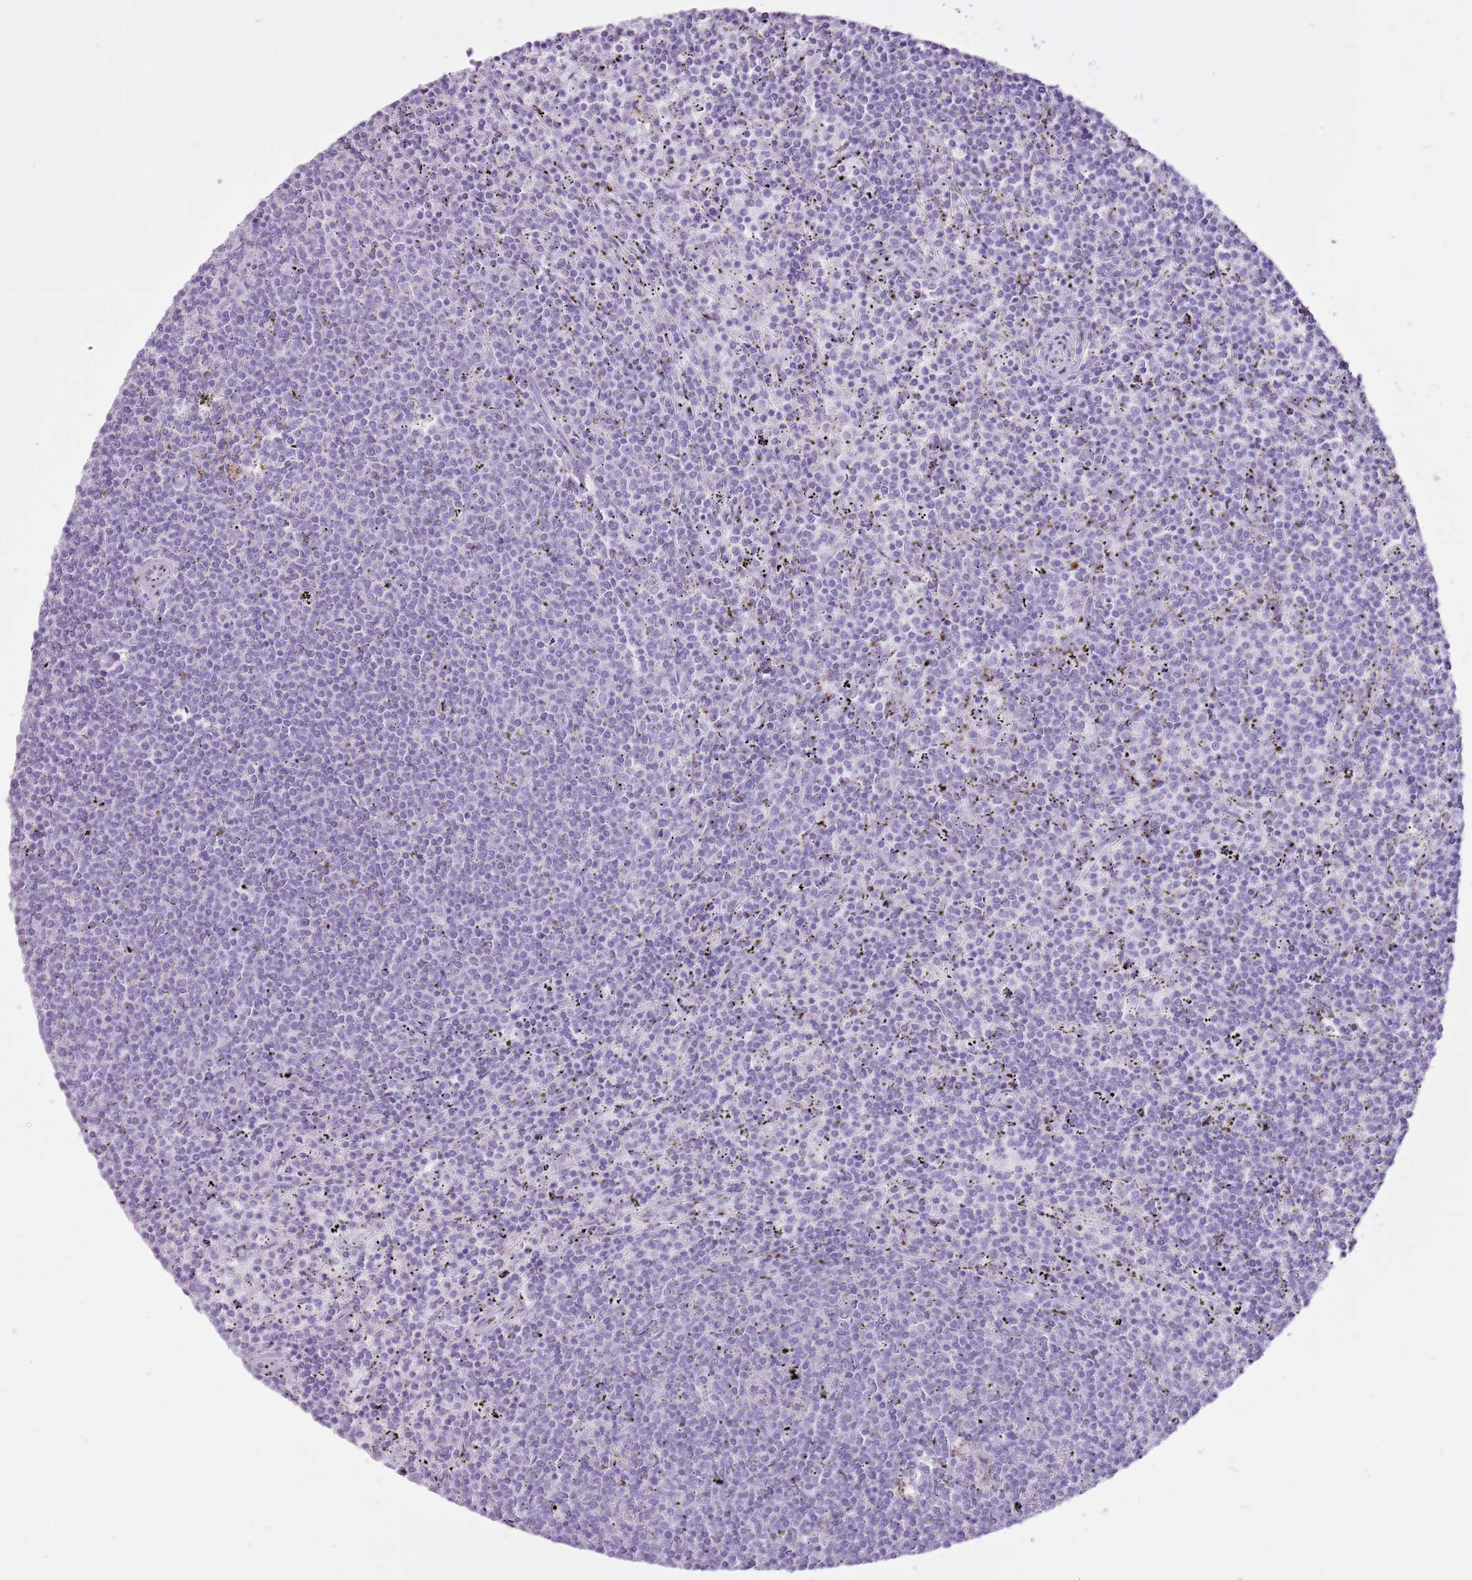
{"staining": {"intensity": "negative", "quantity": "none", "location": "none"}, "tissue": "lymphoma", "cell_type": "Tumor cells", "image_type": "cancer", "snomed": [{"axis": "morphology", "description": "Malignant lymphoma, non-Hodgkin's type, Low grade"}, {"axis": "topography", "description": "Spleen"}], "caption": "Immunohistochemical staining of human lymphoma displays no significant staining in tumor cells.", "gene": "CNFN", "patient": {"sex": "female", "age": 50}}